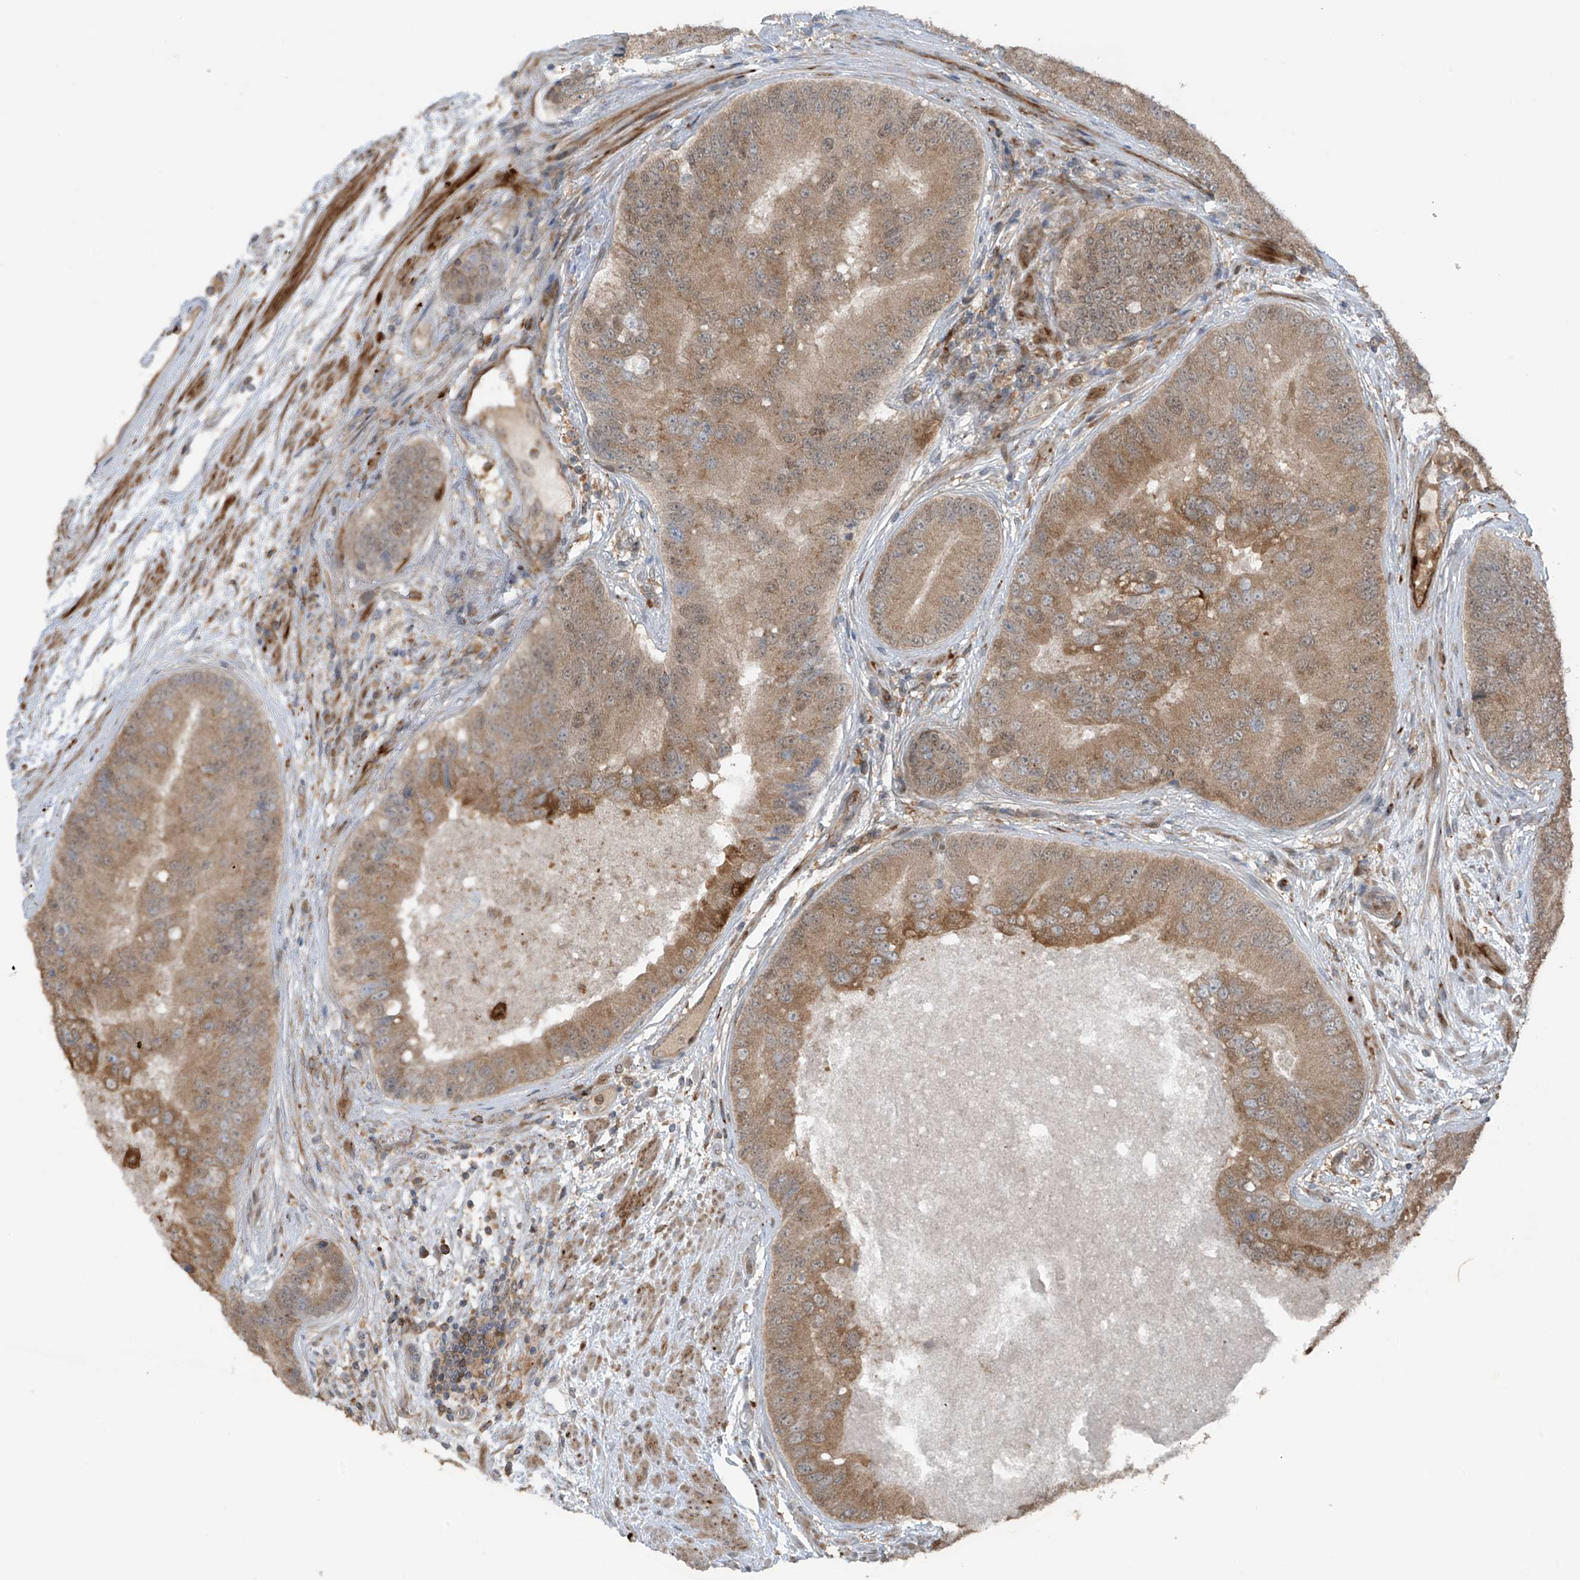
{"staining": {"intensity": "moderate", "quantity": ">75%", "location": "cytoplasmic/membranous"}, "tissue": "prostate cancer", "cell_type": "Tumor cells", "image_type": "cancer", "snomed": [{"axis": "morphology", "description": "Adenocarcinoma, High grade"}, {"axis": "topography", "description": "Prostate"}], "caption": "A photomicrograph showing moderate cytoplasmic/membranous staining in approximately >75% of tumor cells in adenocarcinoma (high-grade) (prostate), as visualized by brown immunohistochemical staining.", "gene": "SAMD3", "patient": {"sex": "male", "age": 70}}